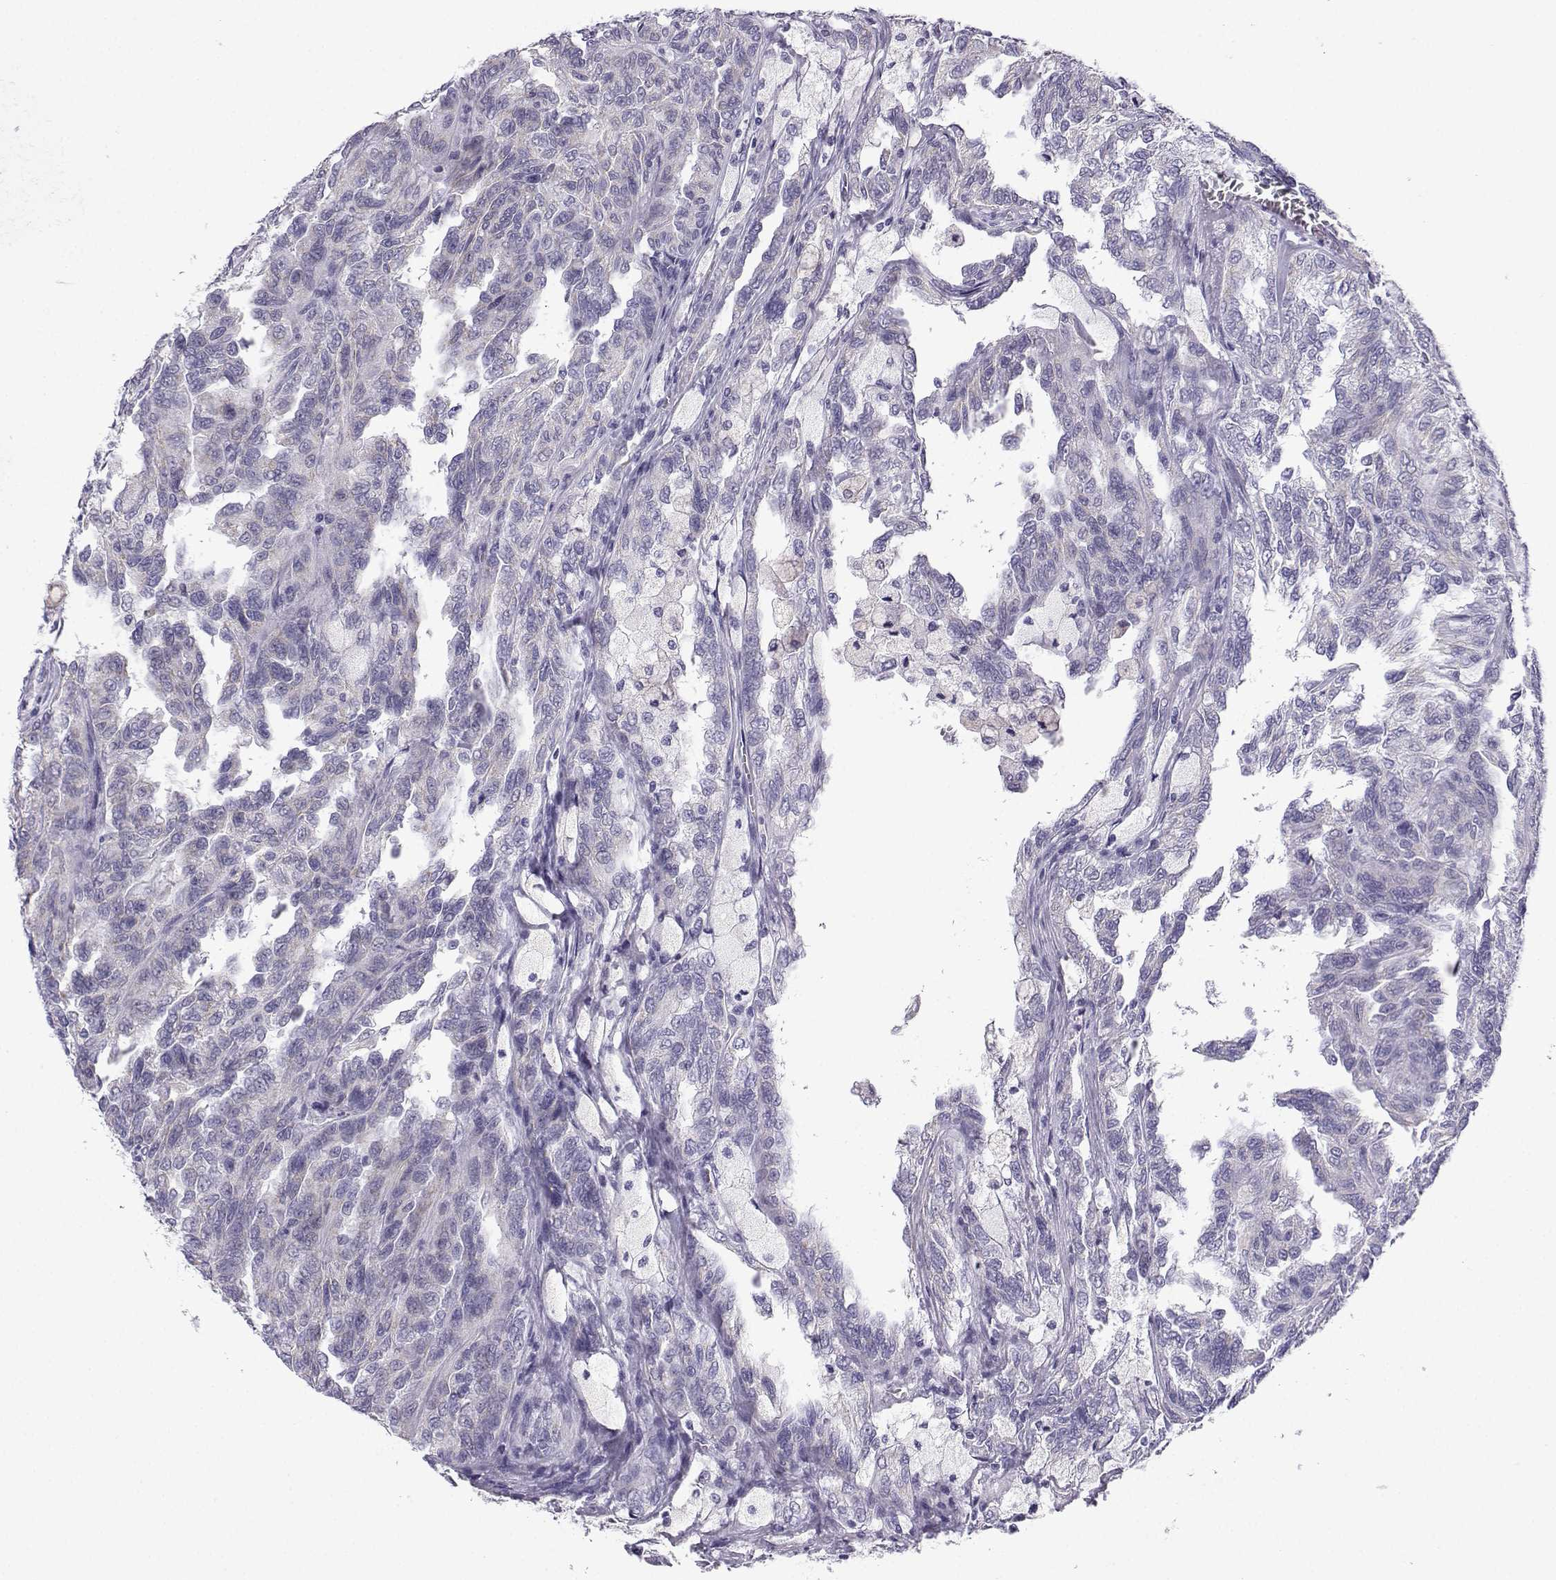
{"staining": {"intensity": "negative", "quantity": "none", "location": "none"}, "tissue": "renal cancer", "cell_type": "Tumor cells", "image_type": "cancer", "snomed": [{"axis": "morphology", "description": "Adenocarcinoma, NOS"}, {"axis": "topography", "description": "Kidney"}], "caption": "Renal cancer was stained to show a protein in brown. There is no significant positivity in tumor cells.", "gene": "ACRBP", "patient": {"sex": "male", "age": 79}}